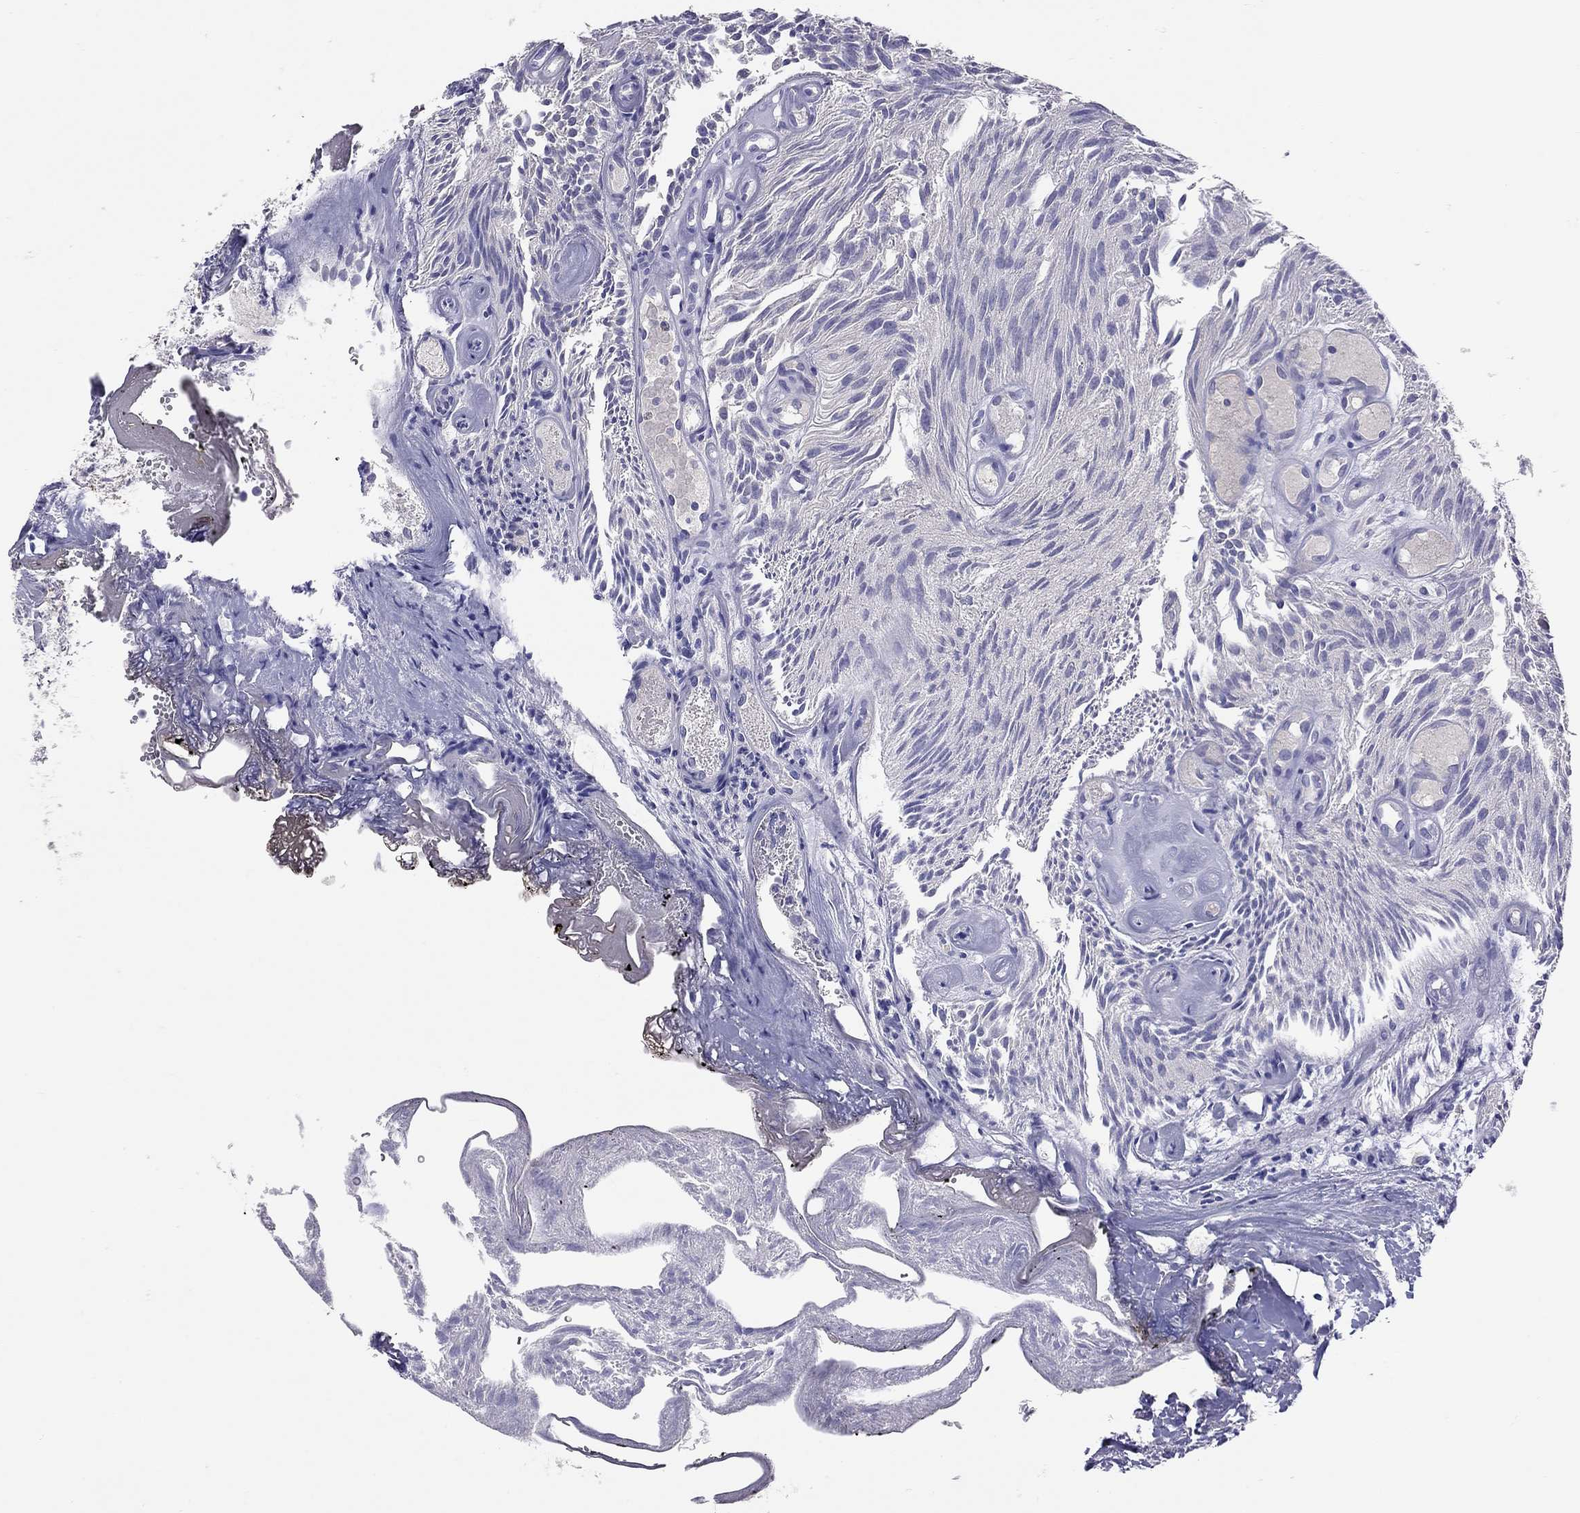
{"staining": {"intensity": "negative", "quantity": "none", "location": "none"}, "tissue": "urothelial cancer", "cell_type": "Tumor cells", "image_type": "cancer", "snomed": [{"axis": "morphology", "description": "Urothelial carcinoma, Low grade"}, {"axis": "topography", "description": "Urinary bladder"}], "caption": "Tumor cells are negative for protein expression in human urothelial cancer.", "gene": "RTP5", "patient": {"sex": "female", "age": 87}}